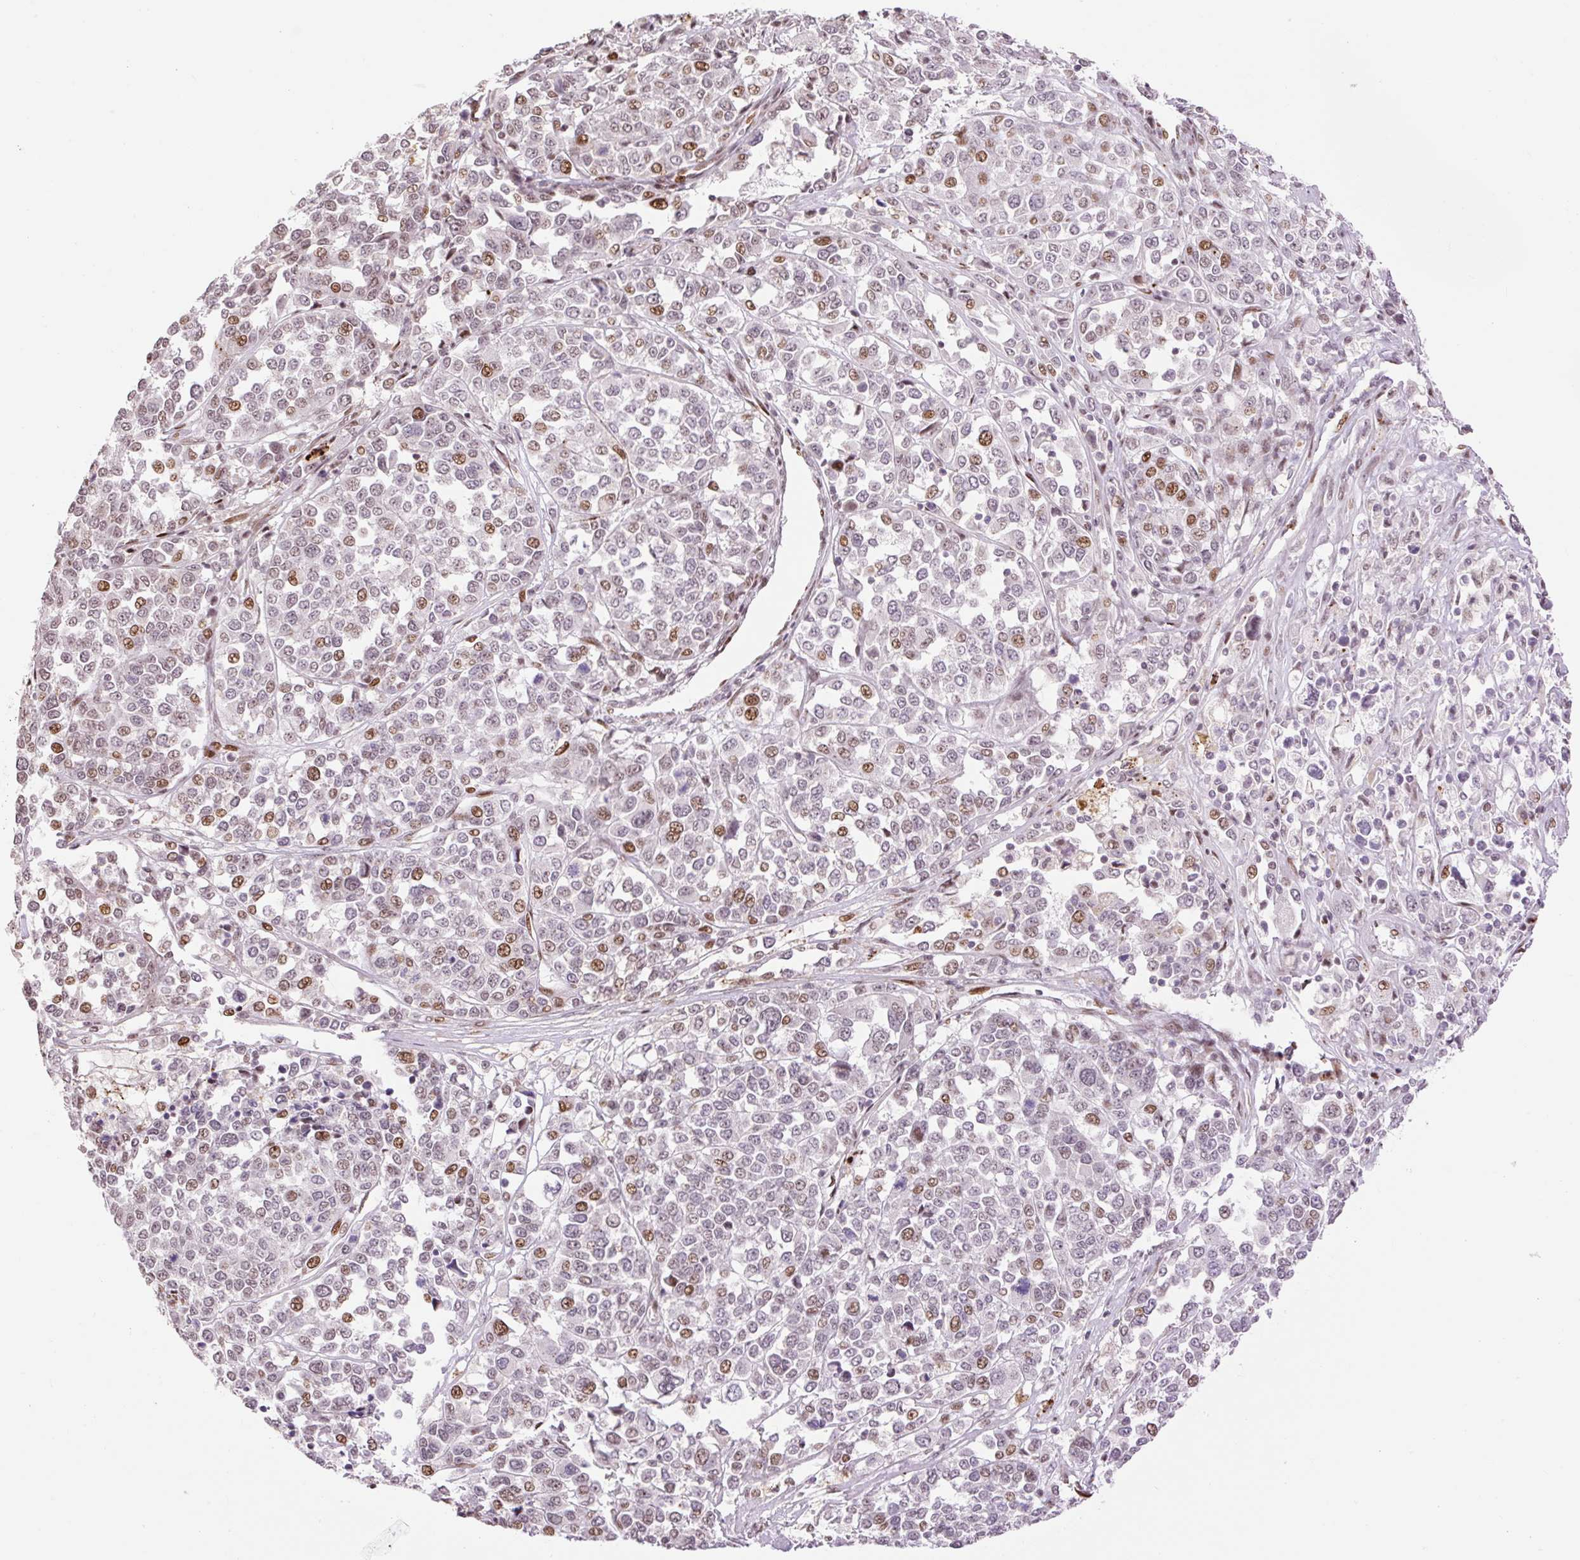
{"staining": {"intensity": "moderate", "quantity": "<25%", "location": "nuclear"}, "tissue": "melanoma", "cell_type": "Tumor cells", "image_type": "cancer", "snomed": [{"axis": "morphology", "description": "Malignant melanoma, Metastatic site"}, {"axis": "topography", "description": "Lymph node"}], "caption": "Protein expression analysis of human melanoma reveals moderate nuclear staining in approximately <25% of tumor cells. The protein is stained brown, and the nuclei are stained in blue (DAB IHC with brightfield microscopy, high magnification).", "gene": "RIPPLY3", "patient": {"sex": "male", "age": 44}}